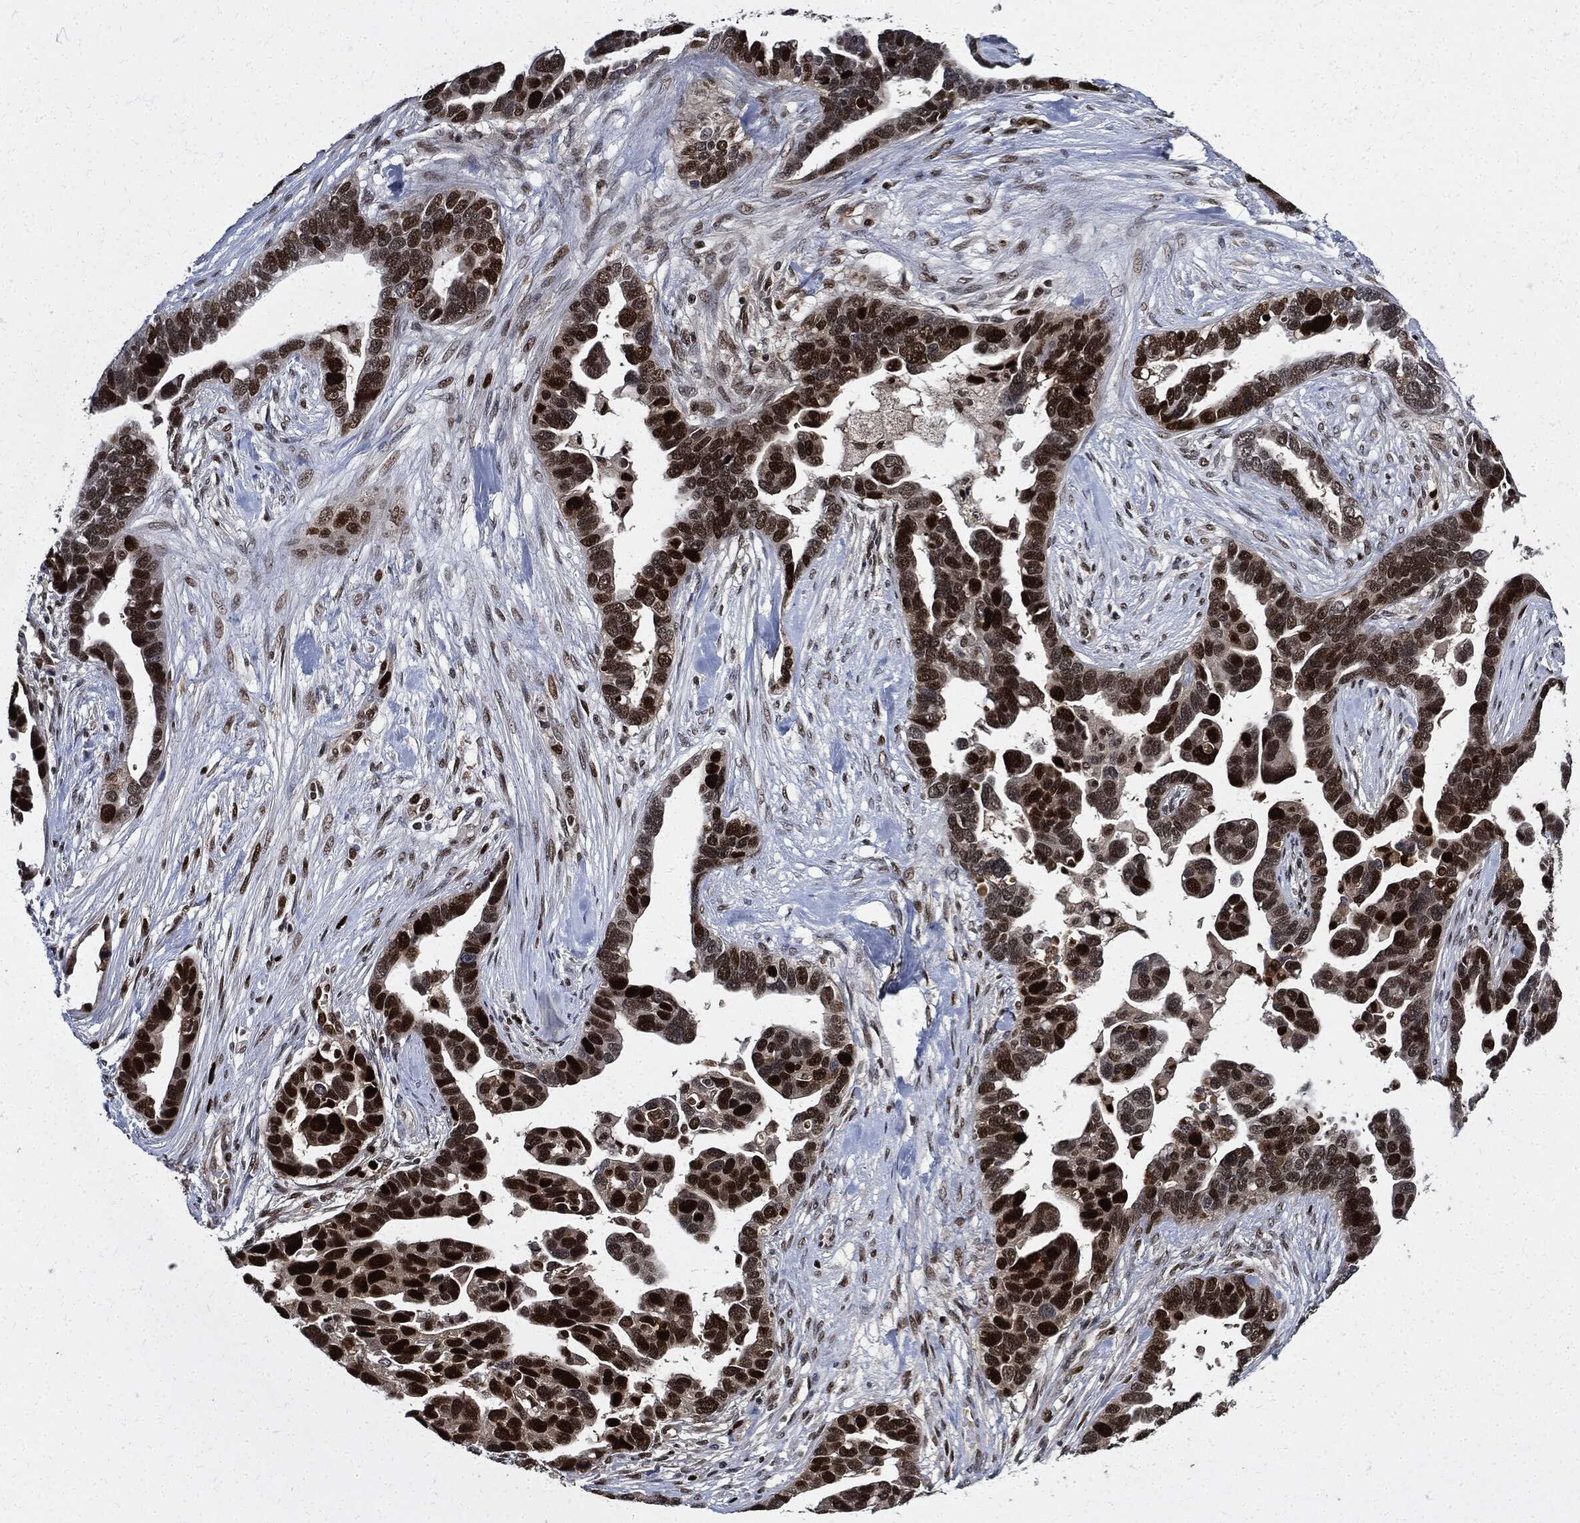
{"staining": {"intensity": "strong", "quantity": ">75%", "location": "nuclear"}, "tissue": "ovarian cancer", "cell_type": "Tumor cells", "image_type": "cancer", "snomed": [{"axis": "morphology", "description": "Cystadenocarcinoma, serous, NOS"}, {"axis": "topography", "description": "Ovary"}], "caption": "Immunohistochemical staining of serous cystadenocarcinoma (ovarian) reveals strong nuclear protein expression in about >75% of tumor cells.", "gene": "PCNA", "patient": {"sex": "female", "age": 54}}